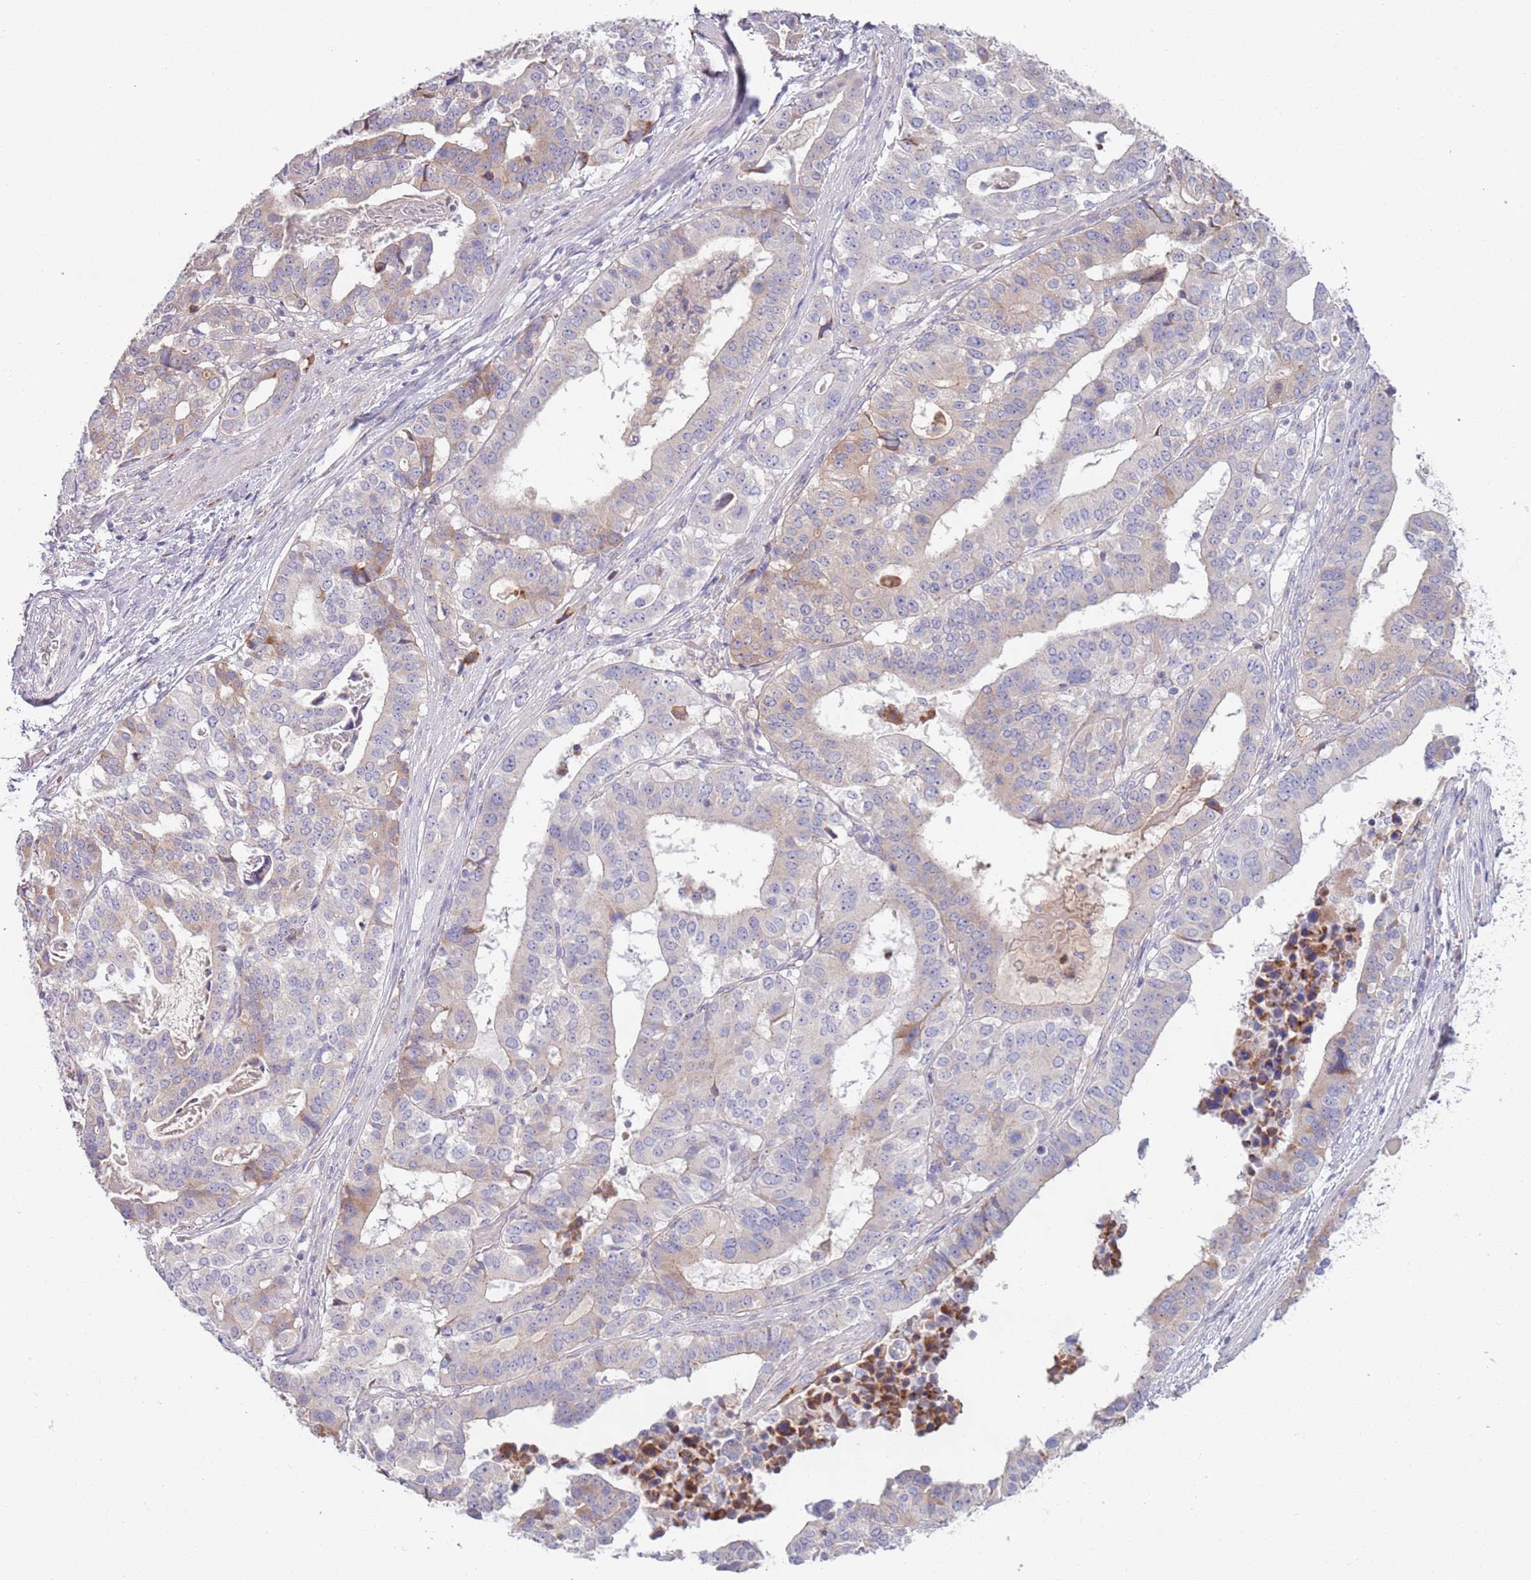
{"staining": {"intensity": "weak", "quantity": "25%-75%", "location": "cytoplasmic/membranous"}, "tissue": "stomach cancer", "cell_type": "Tumor cells", "image_type": "cancer", "snomed": [{"axis": "morphology", "description": "Adenocarcinoma, NOS"}, {"axis": "topography", "description": "Stomach"}], "caption": "IHC image of neoplastic tissue: human stomach cancer stained using immunohistochemistry exhibits low levels of weak protein expression localized specifically in the cytoplasmic/membranous of tumor cells, appearing as a cytoplasmic/membranous brown color.", "gene": "LTB", "patient": {"sex": "male", "age": 48}}